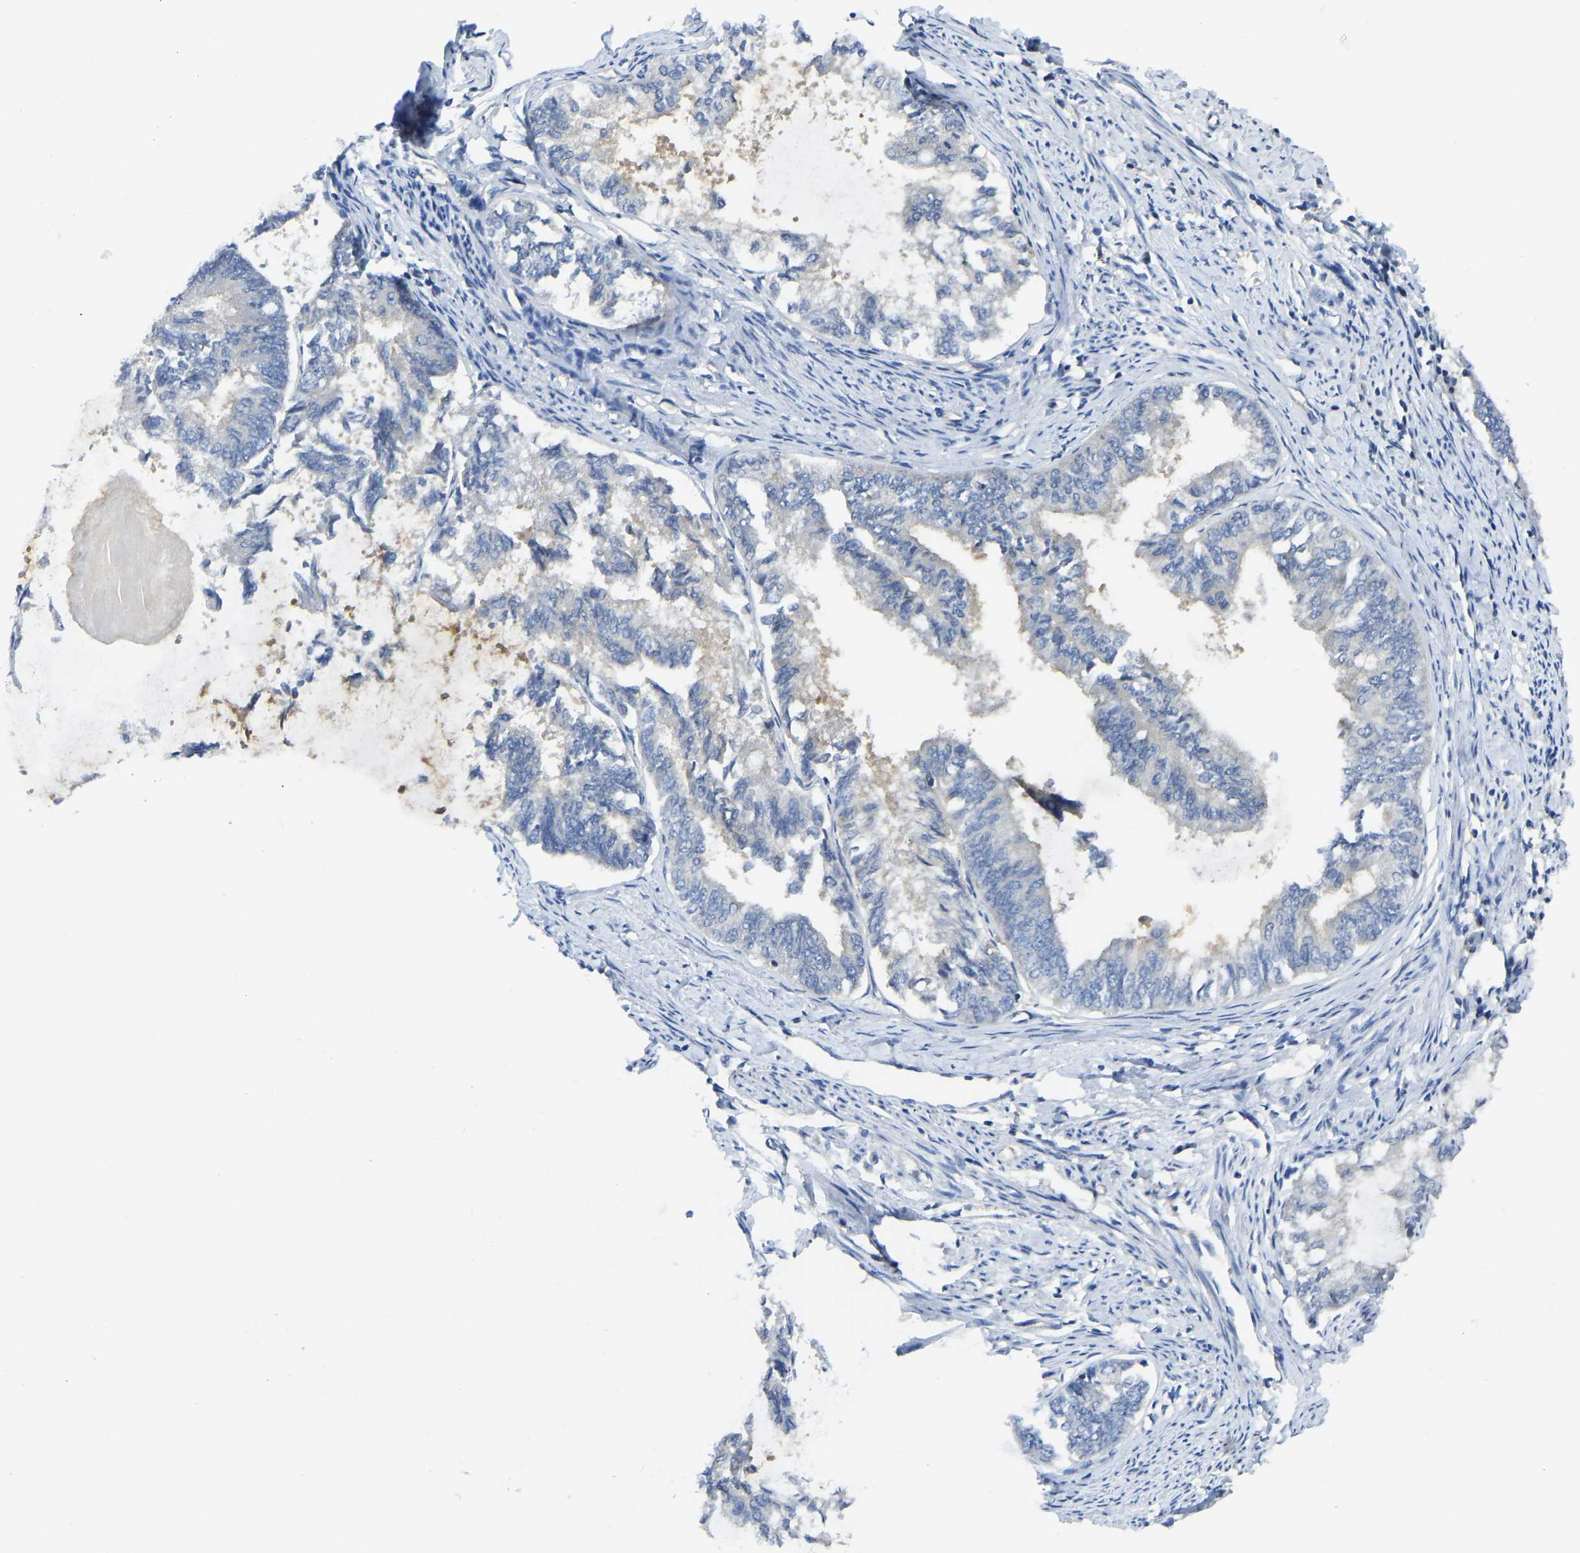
{"staining": {"intensity": "negative", "quantity": "none", "location": "none"}, "tissue": "endometrial cancer", "cell_type": "Tumor cells", "image_type": "cancer", "snomed": [{"axis": "morphology", "description": "Adenocarcinoma, NOS"}, {"axis": "topography", "description": "Endometrium"}], "caption": "Tumor cells are negative for brown protein staining in adenocarcinoma (endometrial).", "gene": "PPP3CA", "patient": {"sex": "female", "age": 86}}